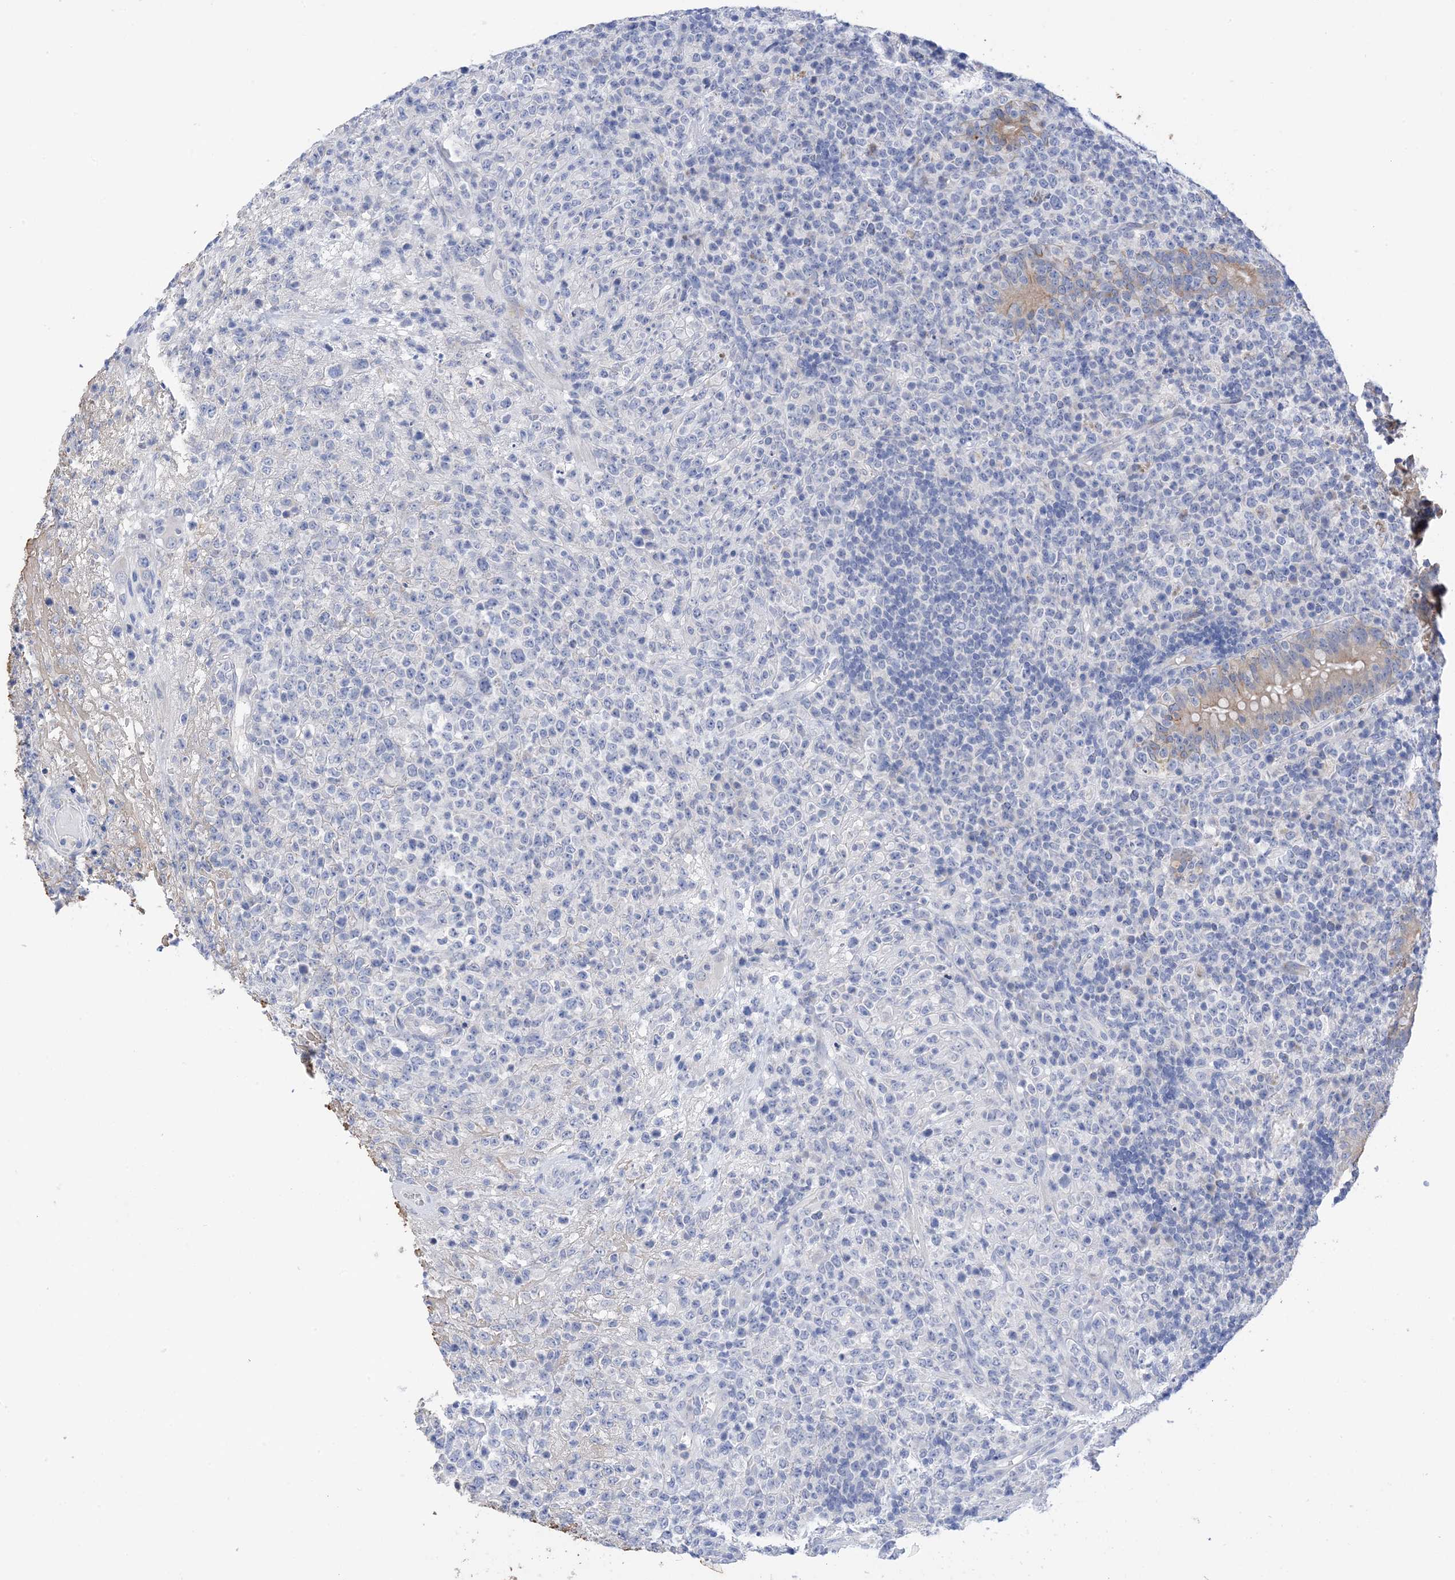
{"staining": {"intensity": "negative", "quantity": "none", "location": "none"}, "tissue": "lymphoma", "cell_type": "Tumor cells", "image_type": "cancer", "snomed": [{"axis": "morphology", "description": "Malignant lymphoma, non-Hodgkin's type, High grade"}, {"axis": "topography", "description": "Colon"}], "caption": "Lymphoma was stained to show a protein in brown. There is no significant positivity in tumor cells.", "gene": "PLK4", "patient": {"sex": "female", "age": 53}}